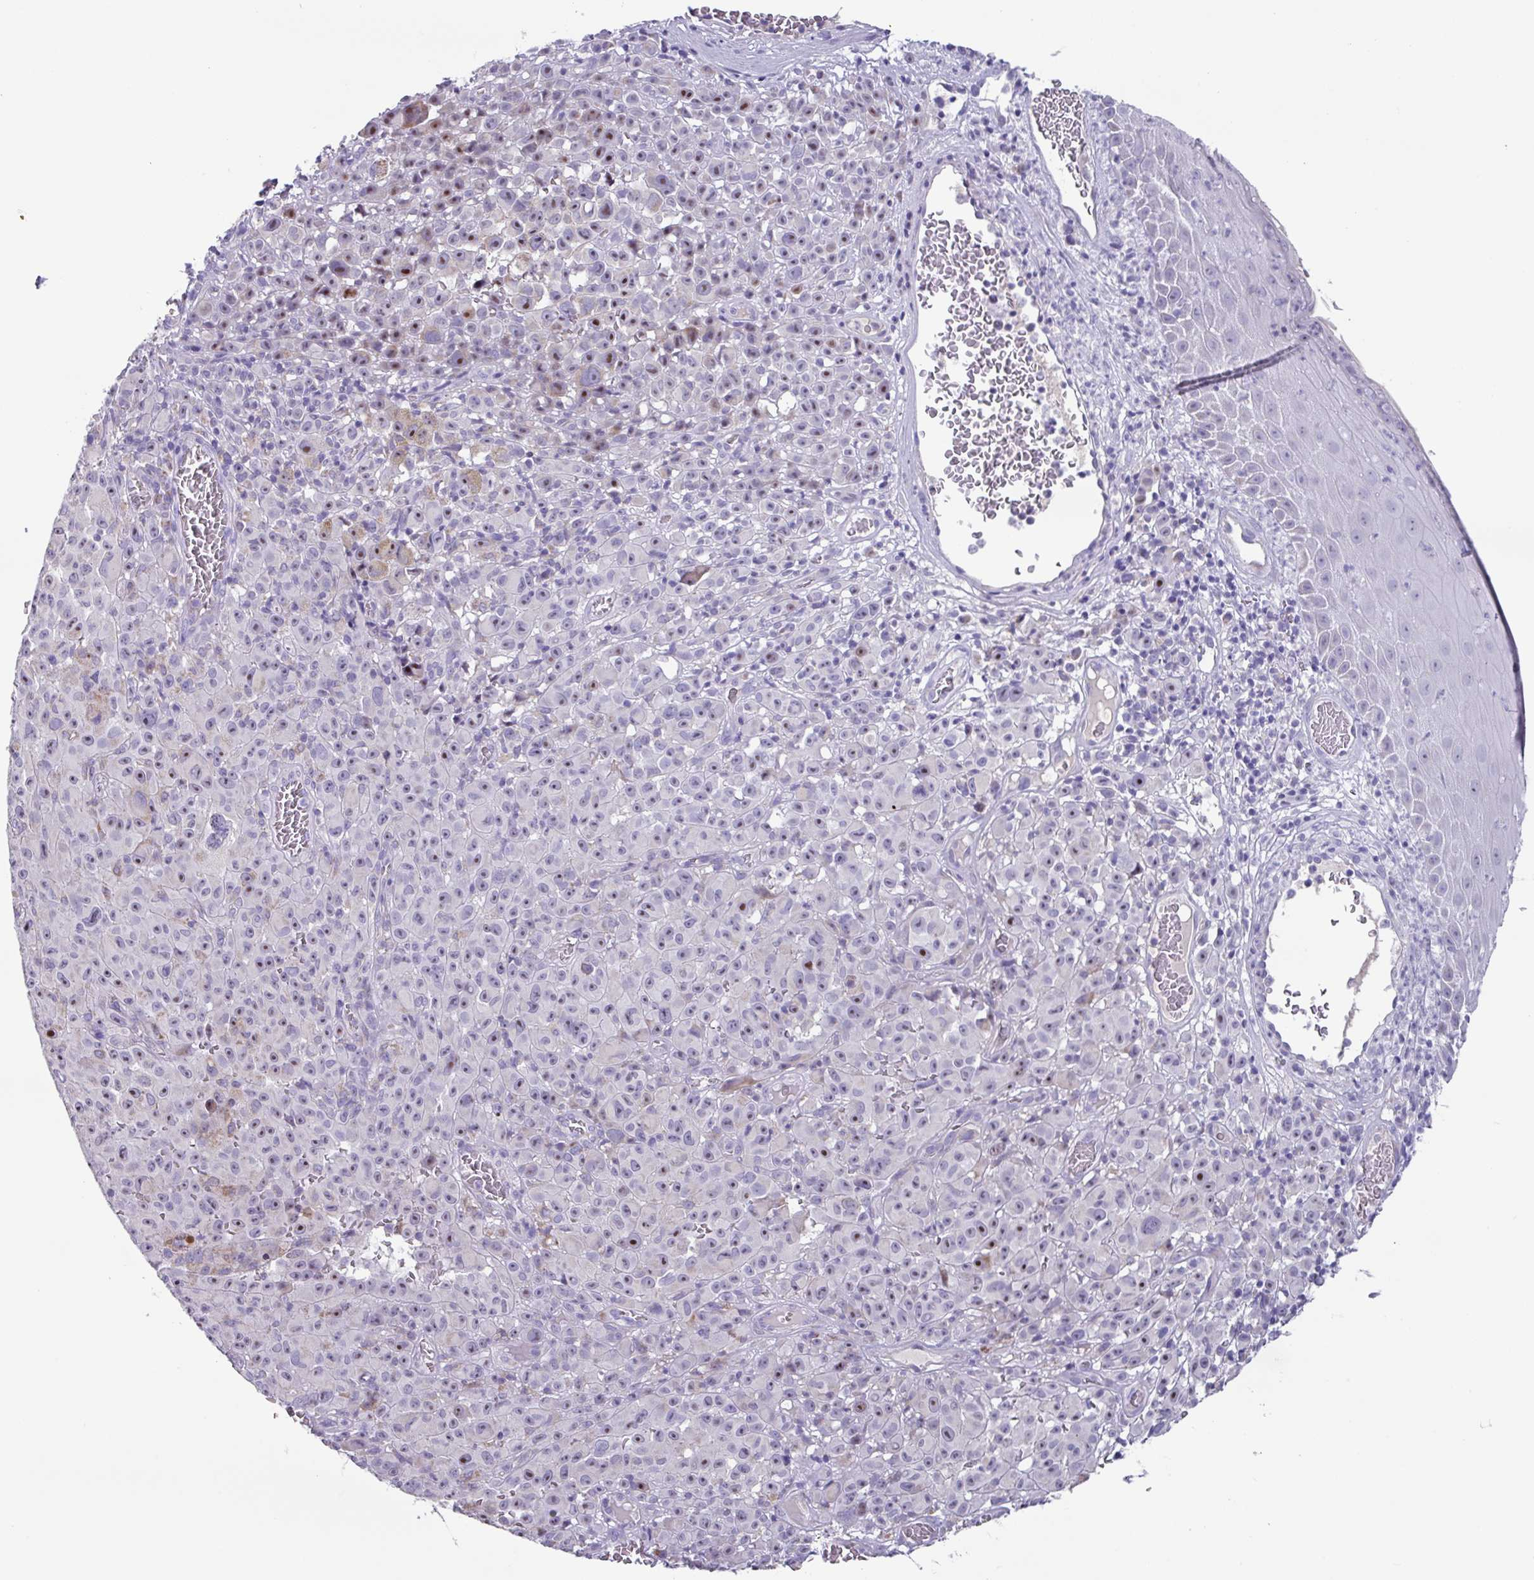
{"staining": {"intensity": "weak", "quantity": "25%-75%", "location": "nuclear"}, "tissue": "melanoma", "cell_type": "Tumor cells", "image_type": "cancer", "snomed": [{"axis": "morphology", "description": "Malignant melanoma, NOS"}, {"axis": "topography", "description": "Skin"}], "caption": "A brown stain labels weak nuclear staining of a protein in malignant melanoma tumor cells. (Stains: DAB (3,3'-diaminobenzidine) in brown, nuclei in blue, Microscopy: brightfield microscopy at high magnification).", "gene": "MT-ND4", "patient": {"sex": "female", "age": 82}}